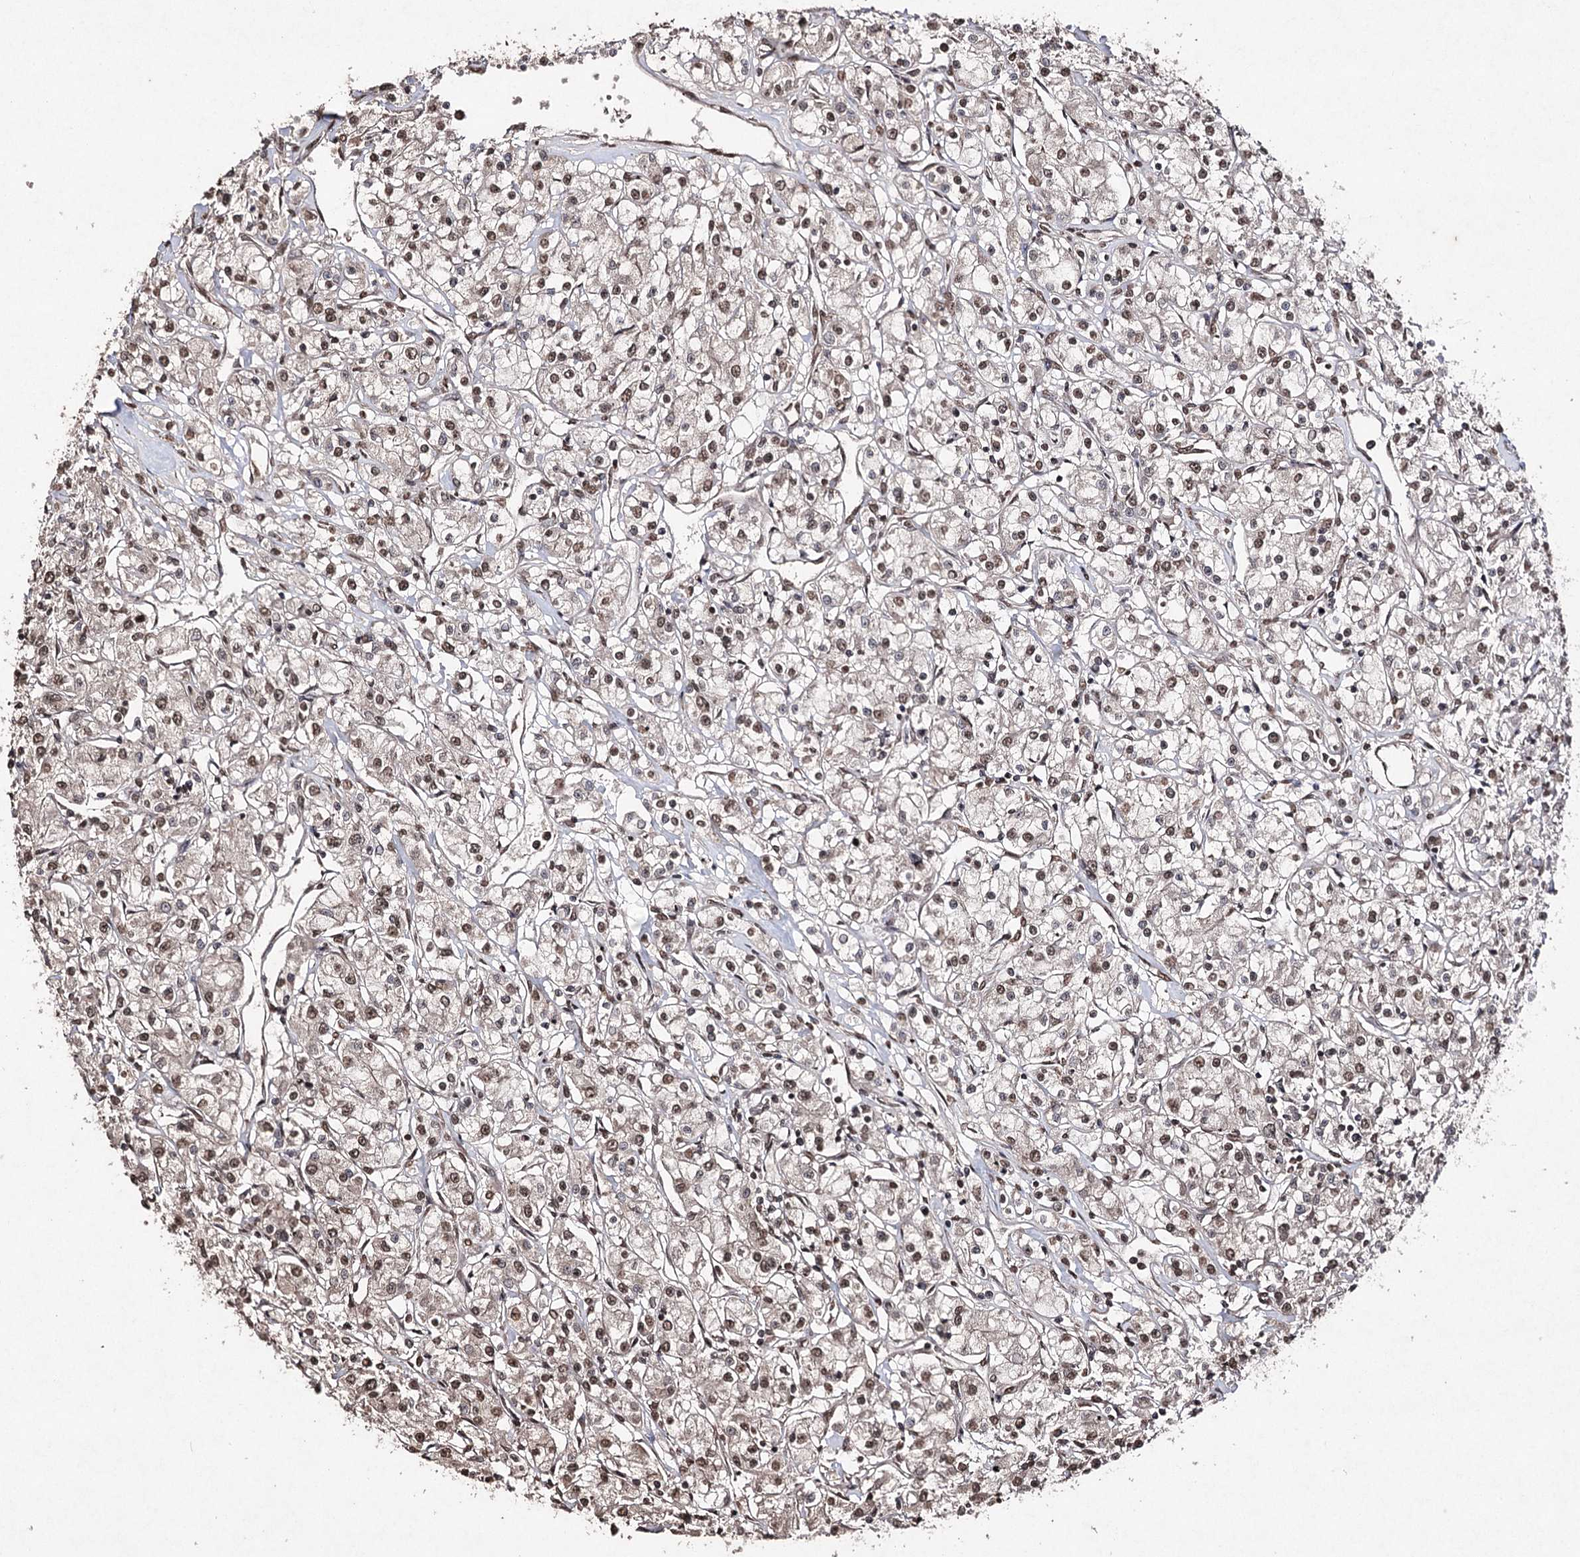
{"staining": {"intensity": "moderate", "quantity": ">75%", "location": "nuclear"}, "tissue": "renal cancer", "cell_type": "Tumor cells", "image_type": "cancer", "snomed": [{"axis": "morphology", "description": "Adenocarcinoma, NOS"}, {"axis": "topography", "description": "Kidney"}], "caption": "The immunohistochemical stain highlights moderate nuclear staining in tumor cells of renal cancer tissue. The staining is performed using DAB (3,3'-diaminobenzidine) brown chromogen to label protein expression. The nuclei are counter-stained blue using hematoxylin.", "gene": "ATG14", "patient": {"sex": "female", "age": 59}}